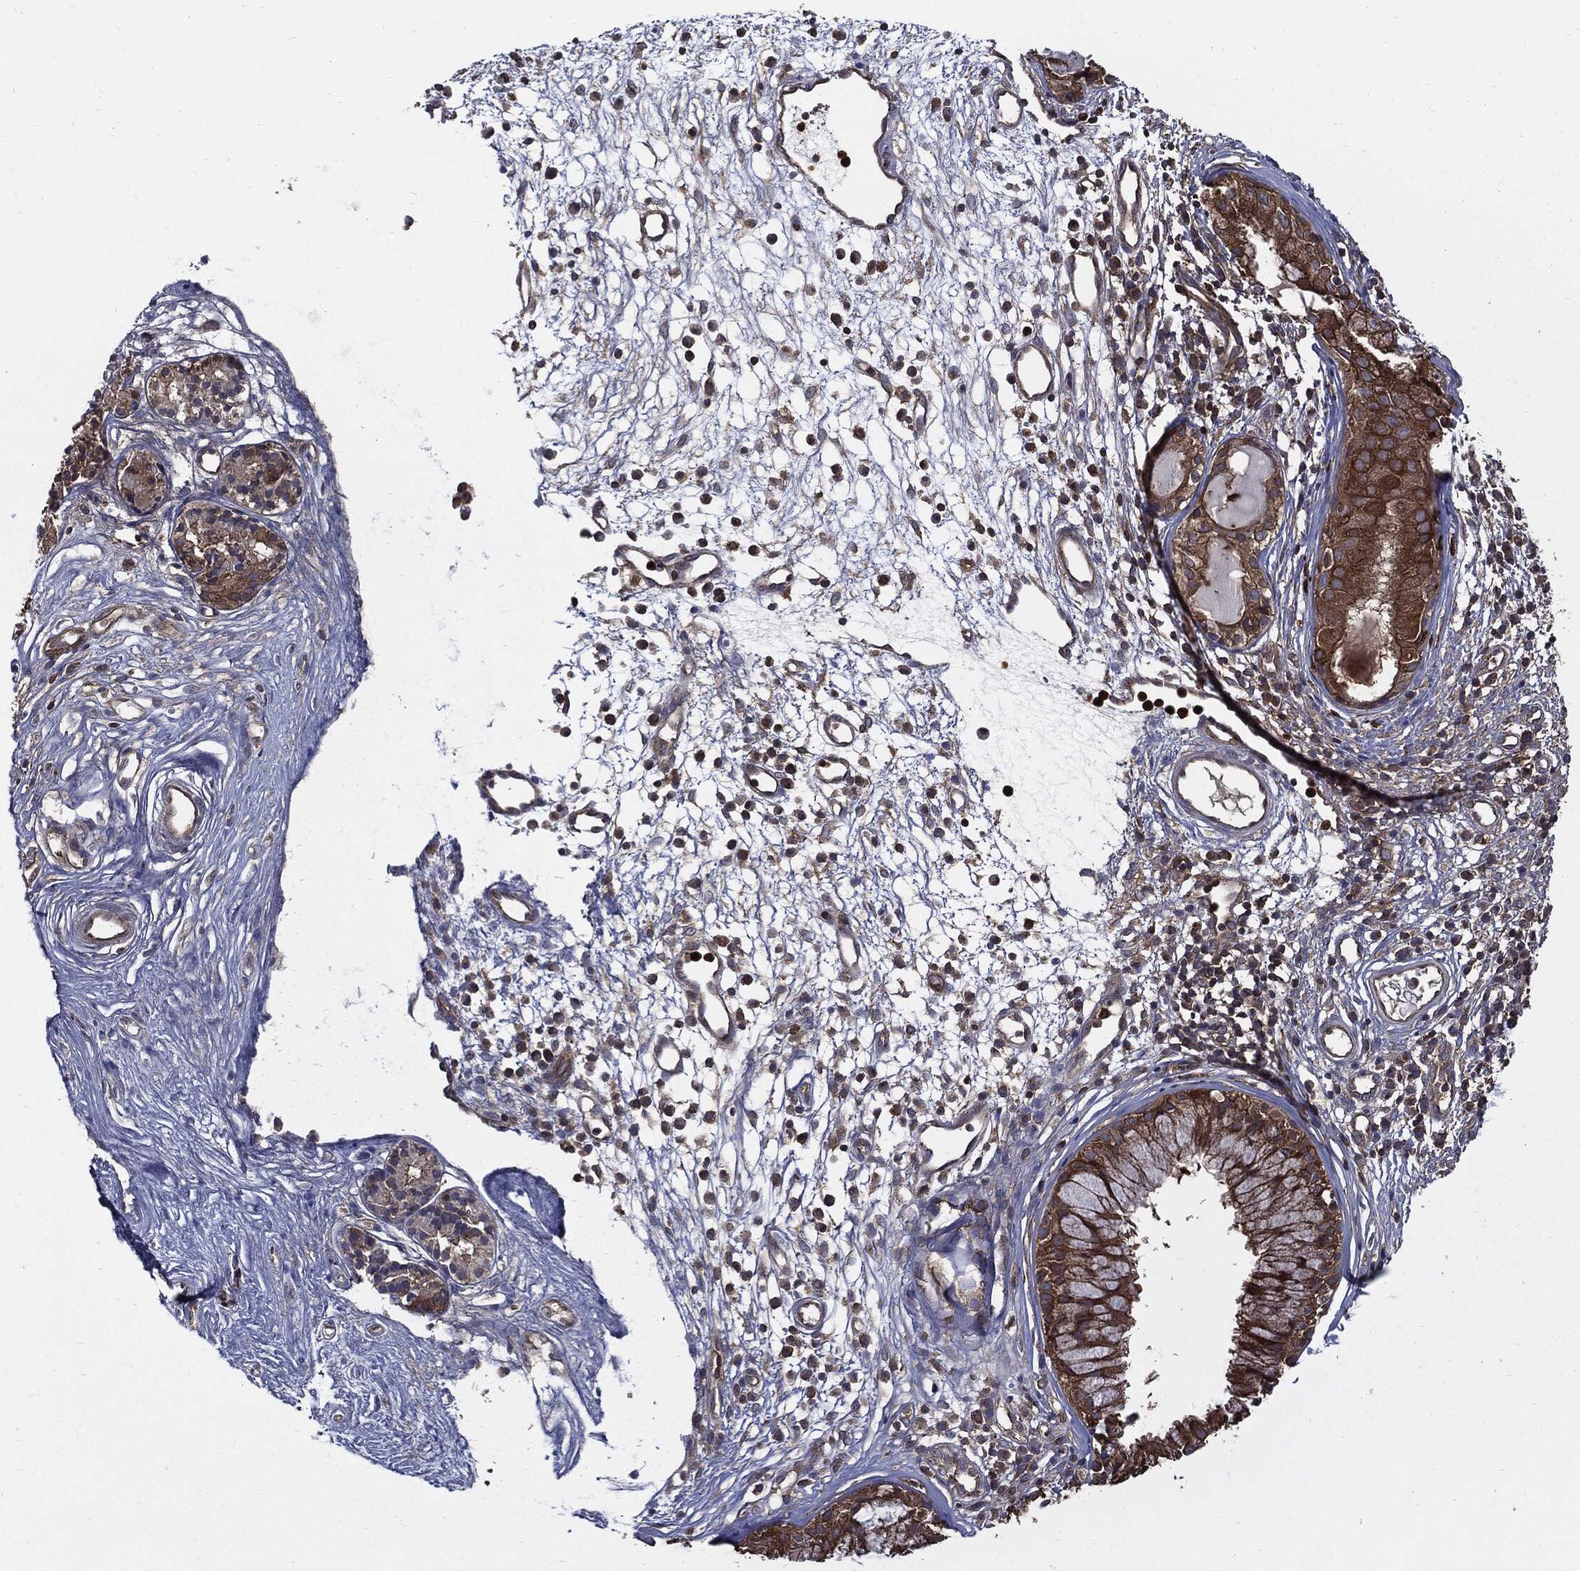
{"staining": {"intensity": "strong", "quantity": "25%-75%", "location": "cytoplasmic/membranous"}, "tissue": "nasopharynx", "cell_type": "Respiratory epithelial cells", "image_type": "normal", "snomed": [{"axis": "morphology", "description": "Normal tissue, NOS"}, {"axis": "topography", "description": "Nasopharynx"}], "caption": "IHC (DAB) staining of unremarkable human nasopharynx exhibits strong cytoplasmic/membranous protein positivity in approximately 25%-75% of respiratory epithelial cells. The protein of interest is shown in brown color, while the nuclei are stained blue.", "gene": "PDCD6IP", "patient": {"sex": "male", "age": 77}}